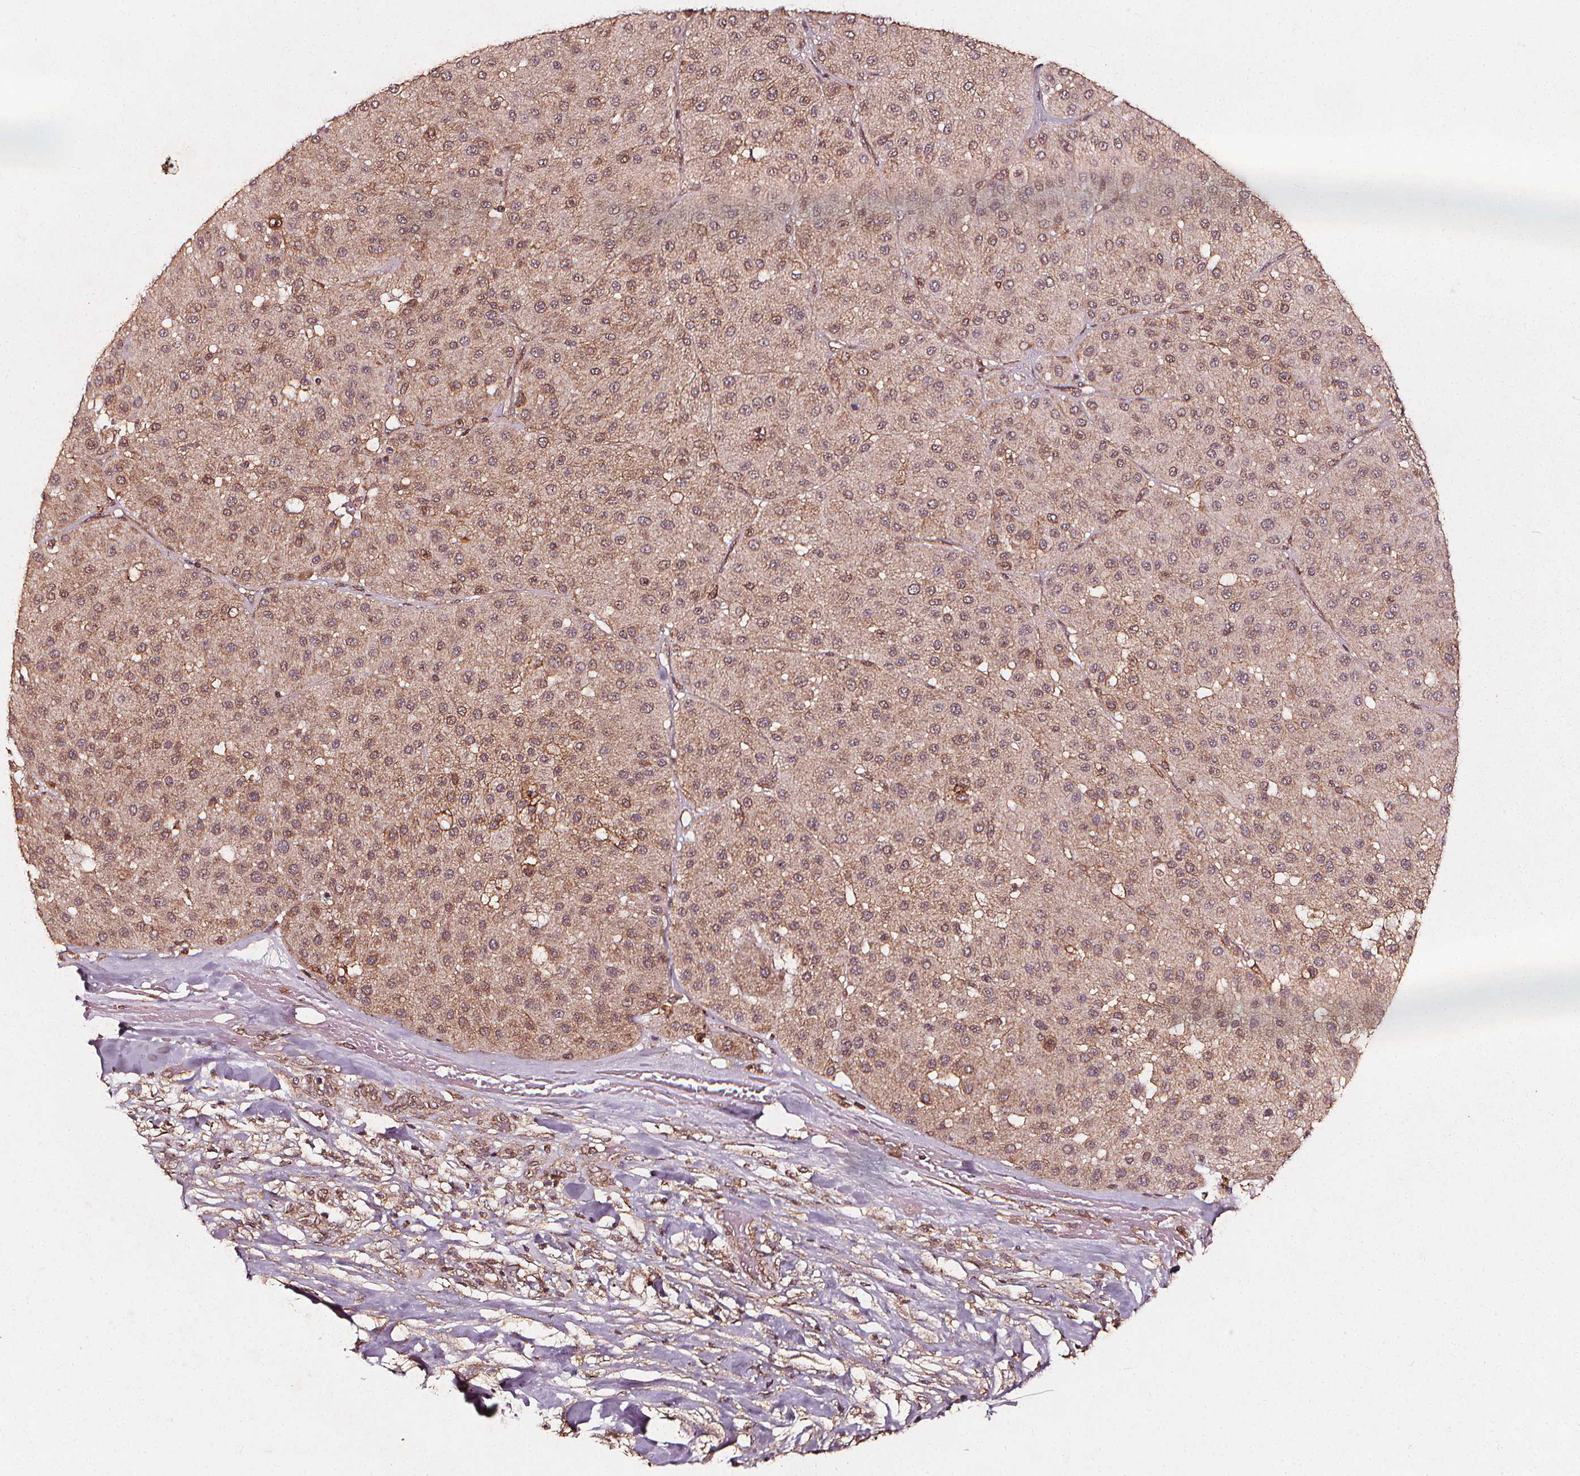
{"staining": {"intensity": "weak", "quantity": "25%-75%", "location": "cytoplasmic/membranous"}, "tissue": "melanoma", "cell_type": "Tumor cells", "image_type": "cancer", "snomed": [{"axis": "morphology", "description": "Malignant melanoma, Metastatic site"}, {"axis": "topography", "description": "Smooth muscle"}], "caption": "Human malignant melanoma (metastatic site) stained with a brown dye displays weak cytoplasmic/membranous positive staining in about 25%-75% of tumor cells.", "gene": "ABCA1", "patient": {"sex": "male", "age": 41}}